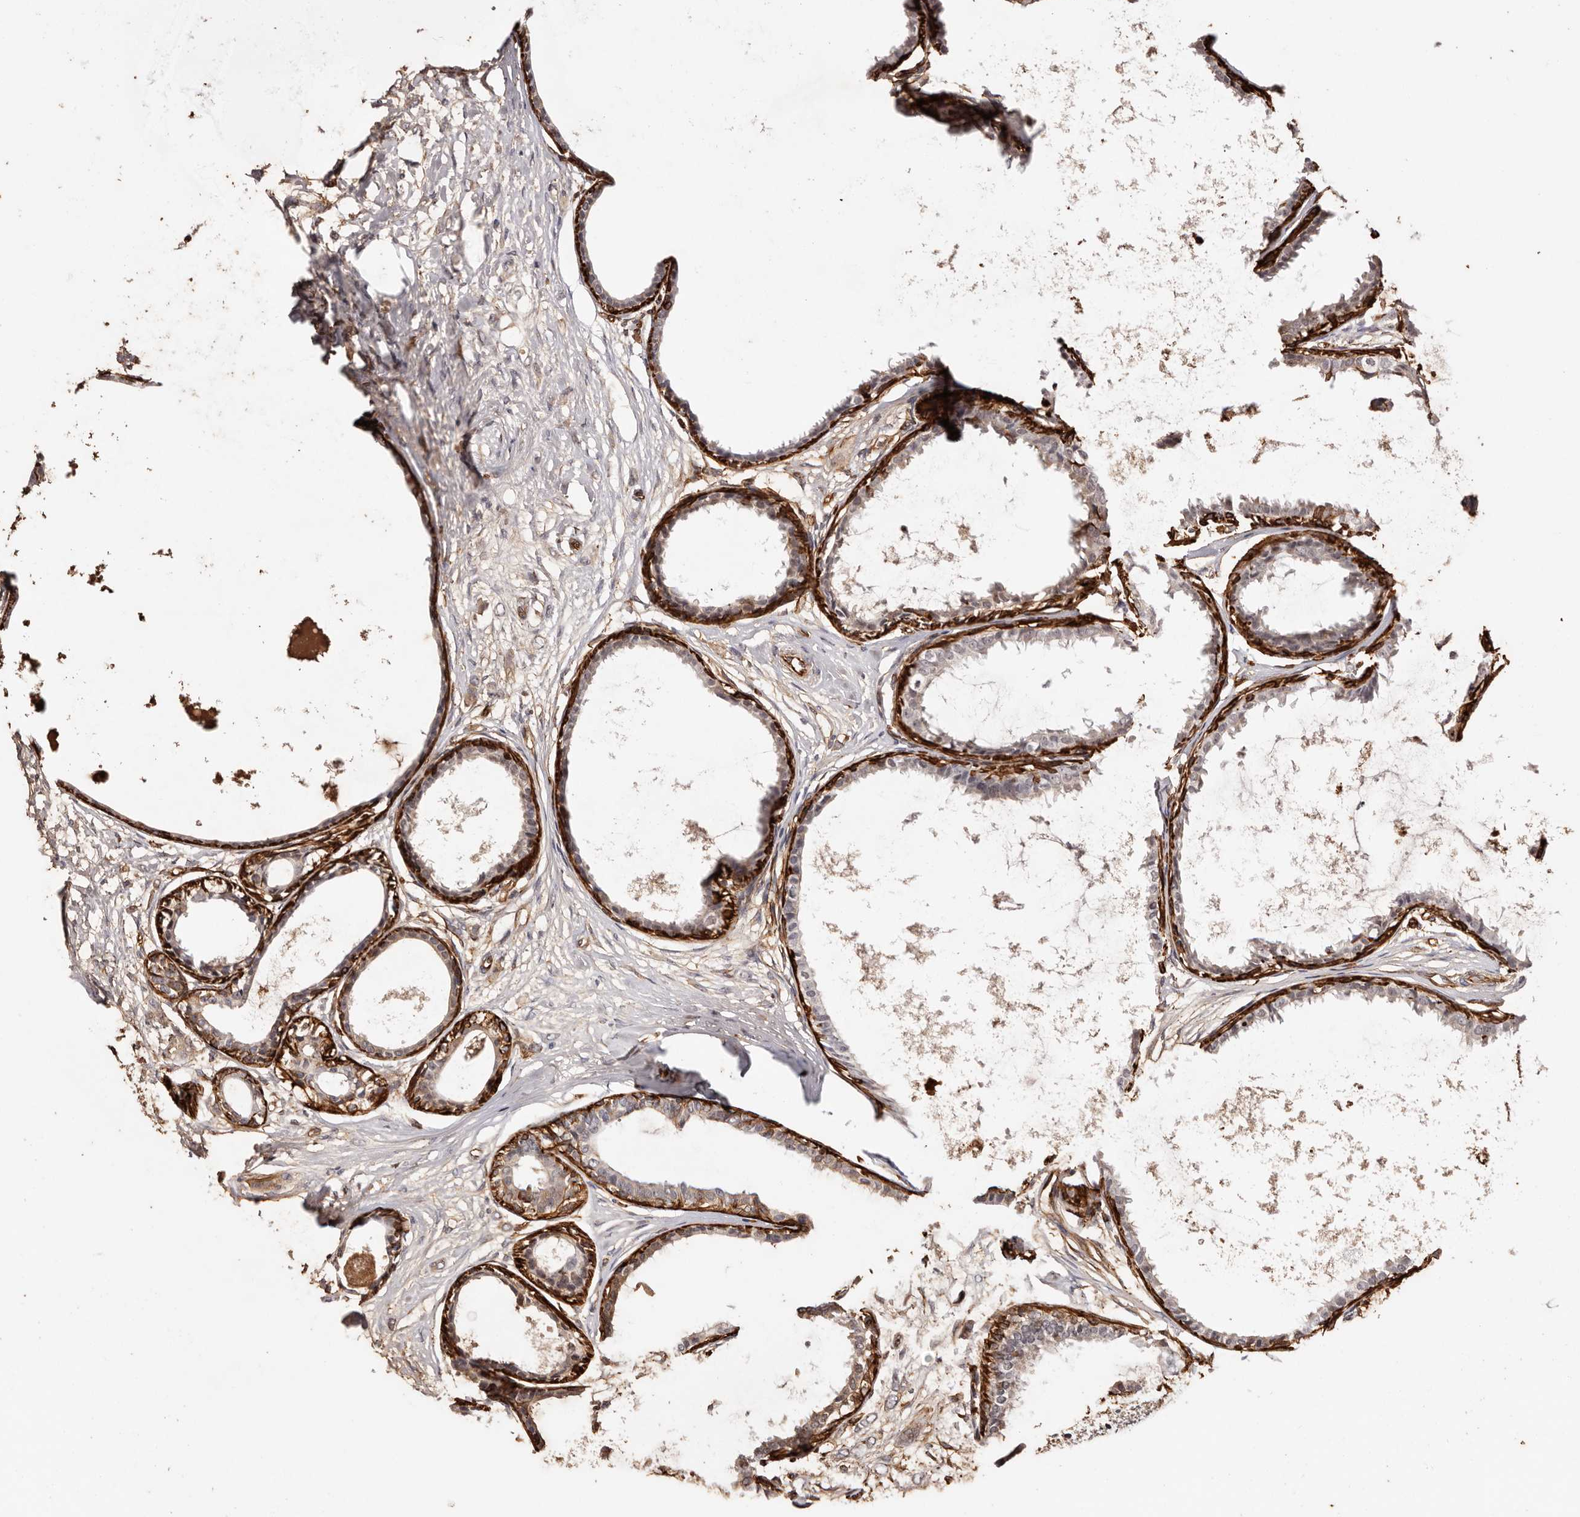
{"staining": {"intensity": "weak", "quantity": "<25%", "location": "cytoplasmic/membranous"}, "tissue": "breast cancer", "cell_type": "Tumor cells", "image_type": "cancer", "snomed": [{"axis": "morphology", "description": "Normal tissue, NOS"}, {"axis": "morphology", "description": "Lobular carcinoma"}, {"axis": "topography", "description": "Breast"}], "caption": "Immunohistochemistry of lobular carcinoma (breast) demonstrates no staining in tumor cells. (Brightfield microscopy of DAB (3,3'-diaminobenzidine) immunohistochemistry at high magnification).", "gene": "ZNF557", "patient": {"sex": "female", "age": 47}}